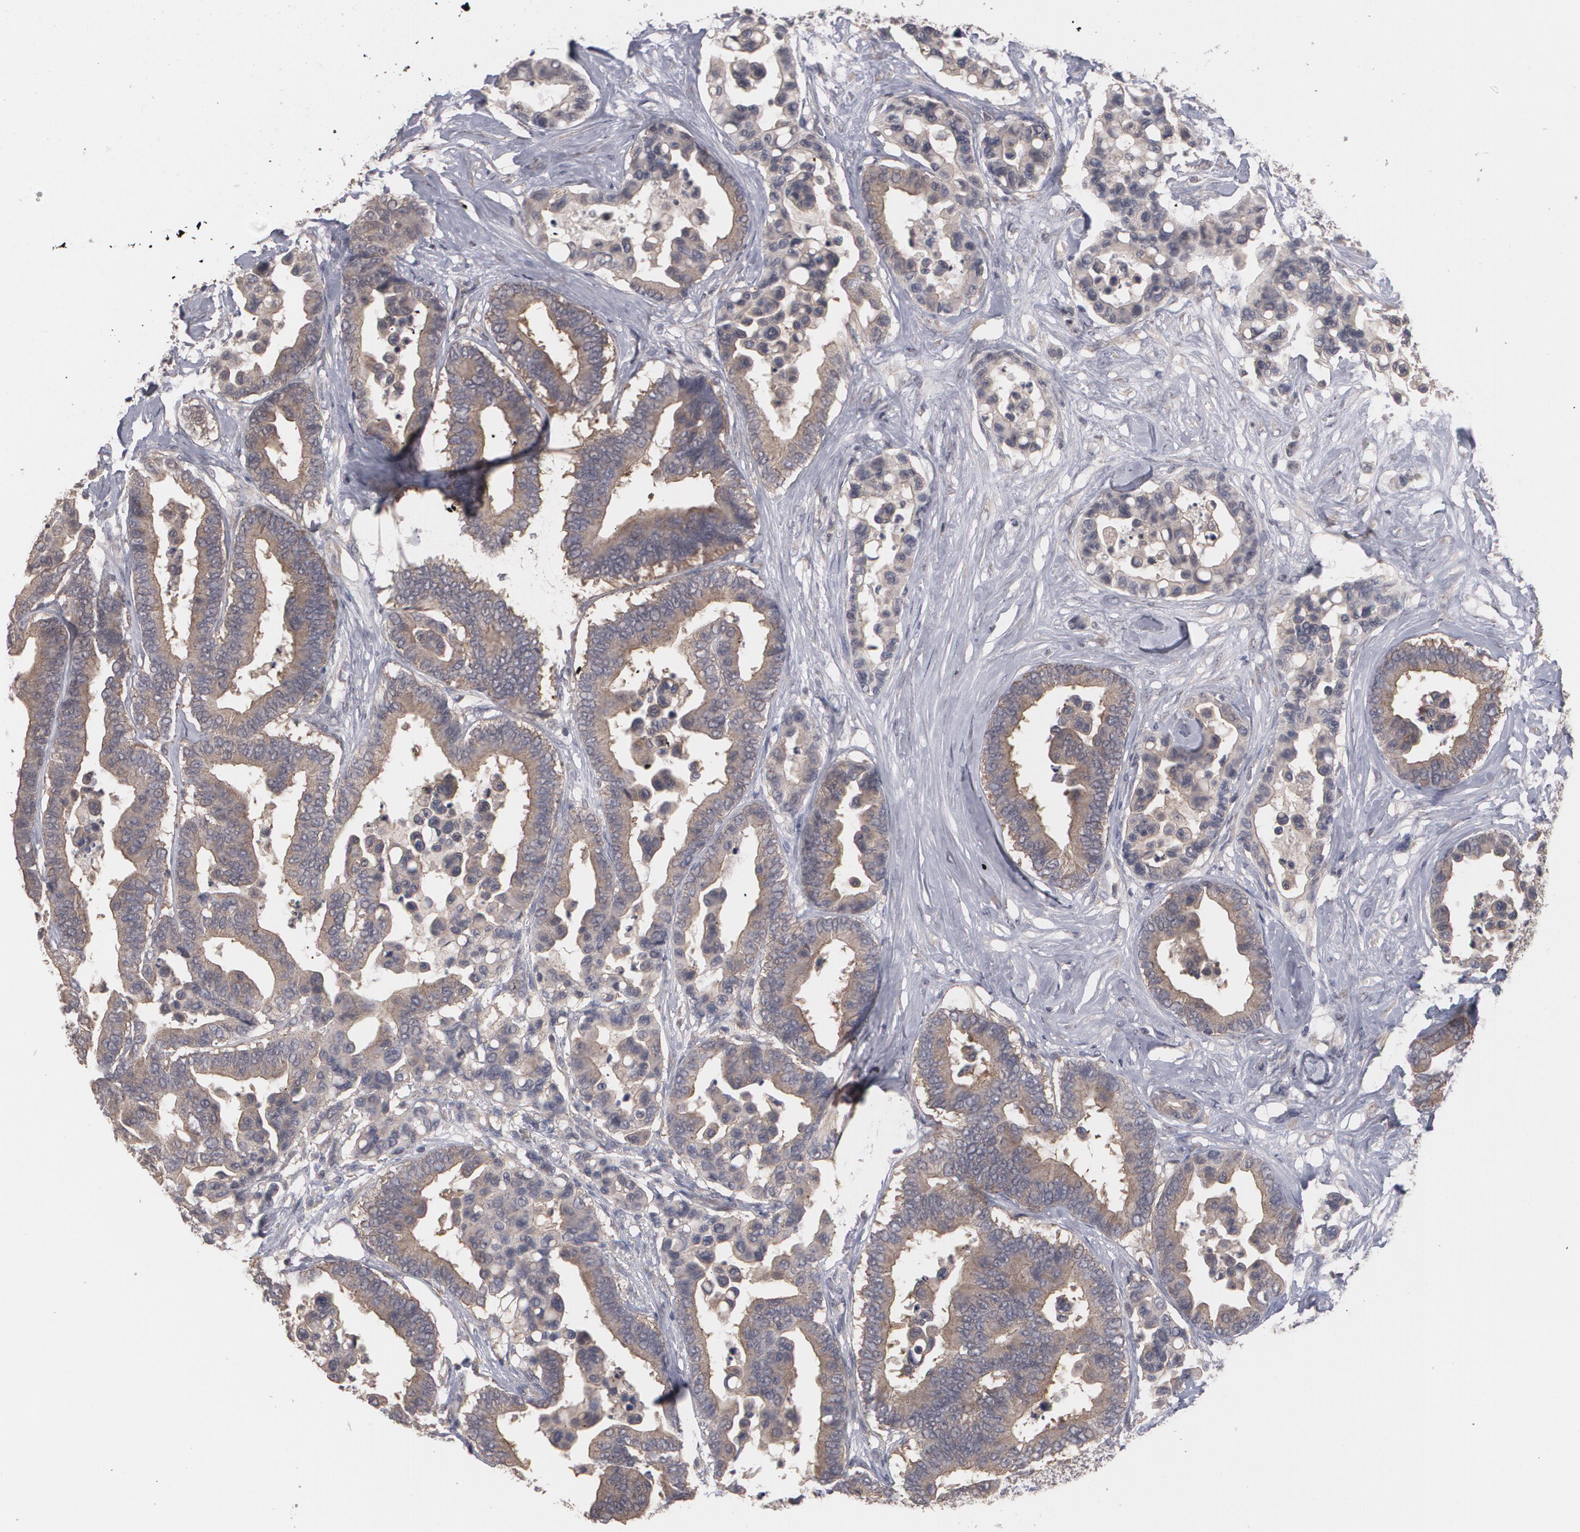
{"staining": {"intensity": "moderate", "quantity": ">75%", "location": "cytoplasmic/membranous"}, "tissue": "colorectal cancer", "cell_type": "Tumor cells", "image_type": "cancer", "snomed": [{"axis": "morphology", "description": "Adenocarcinoma, NOS"}, {"axis": "topography", "description": "Colon"}], "caption": "Protein analysis of colorectal adenocarcinoma tissue displays moderate cytoplasmic/membranous expression in about >75% of tumor cells.", "gene": "ARF6", "patient": {"sex": "male", "age": 82}}